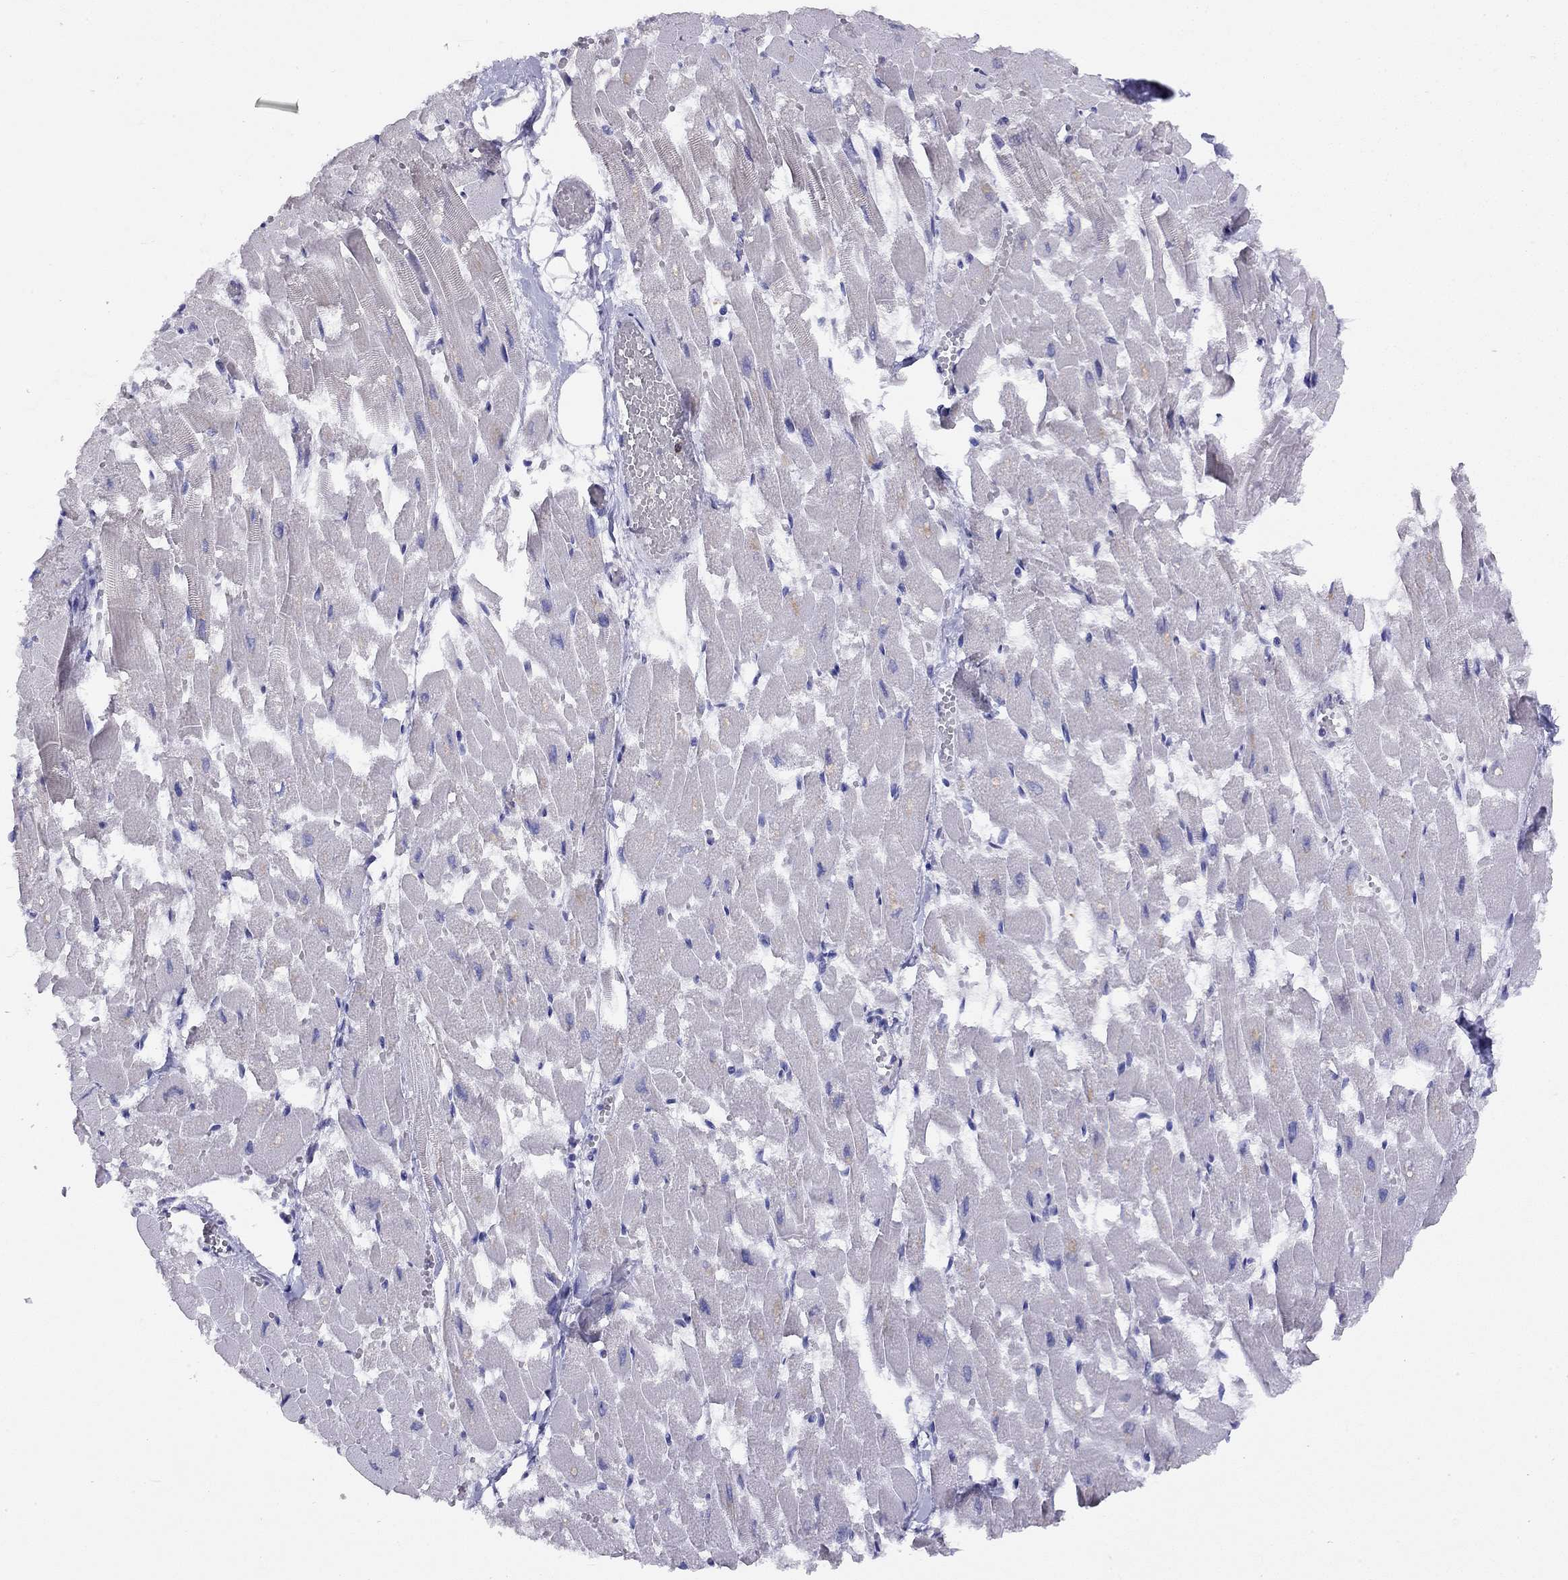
{"staining": {"intensity": "negative", "quantity": "none", "location": "none"}, "tissue": "heart muscle", "cell_type": "Cardiomyocytes", "image_type": "normal", "snomed": [{"axis": "morphology", "description": "Normal tissue, NOS"}, {"axis": "topography", "description": "Heart"}], "caption": "This micrograph is of normal heart muscle stained with immunohistochemistry to label a protein in brown with the nuclei are counter-stained blue. There is no expression in cardiomyocytes.", "gene": "CITED1", "patient": {"sex": "female", "age": 52}}